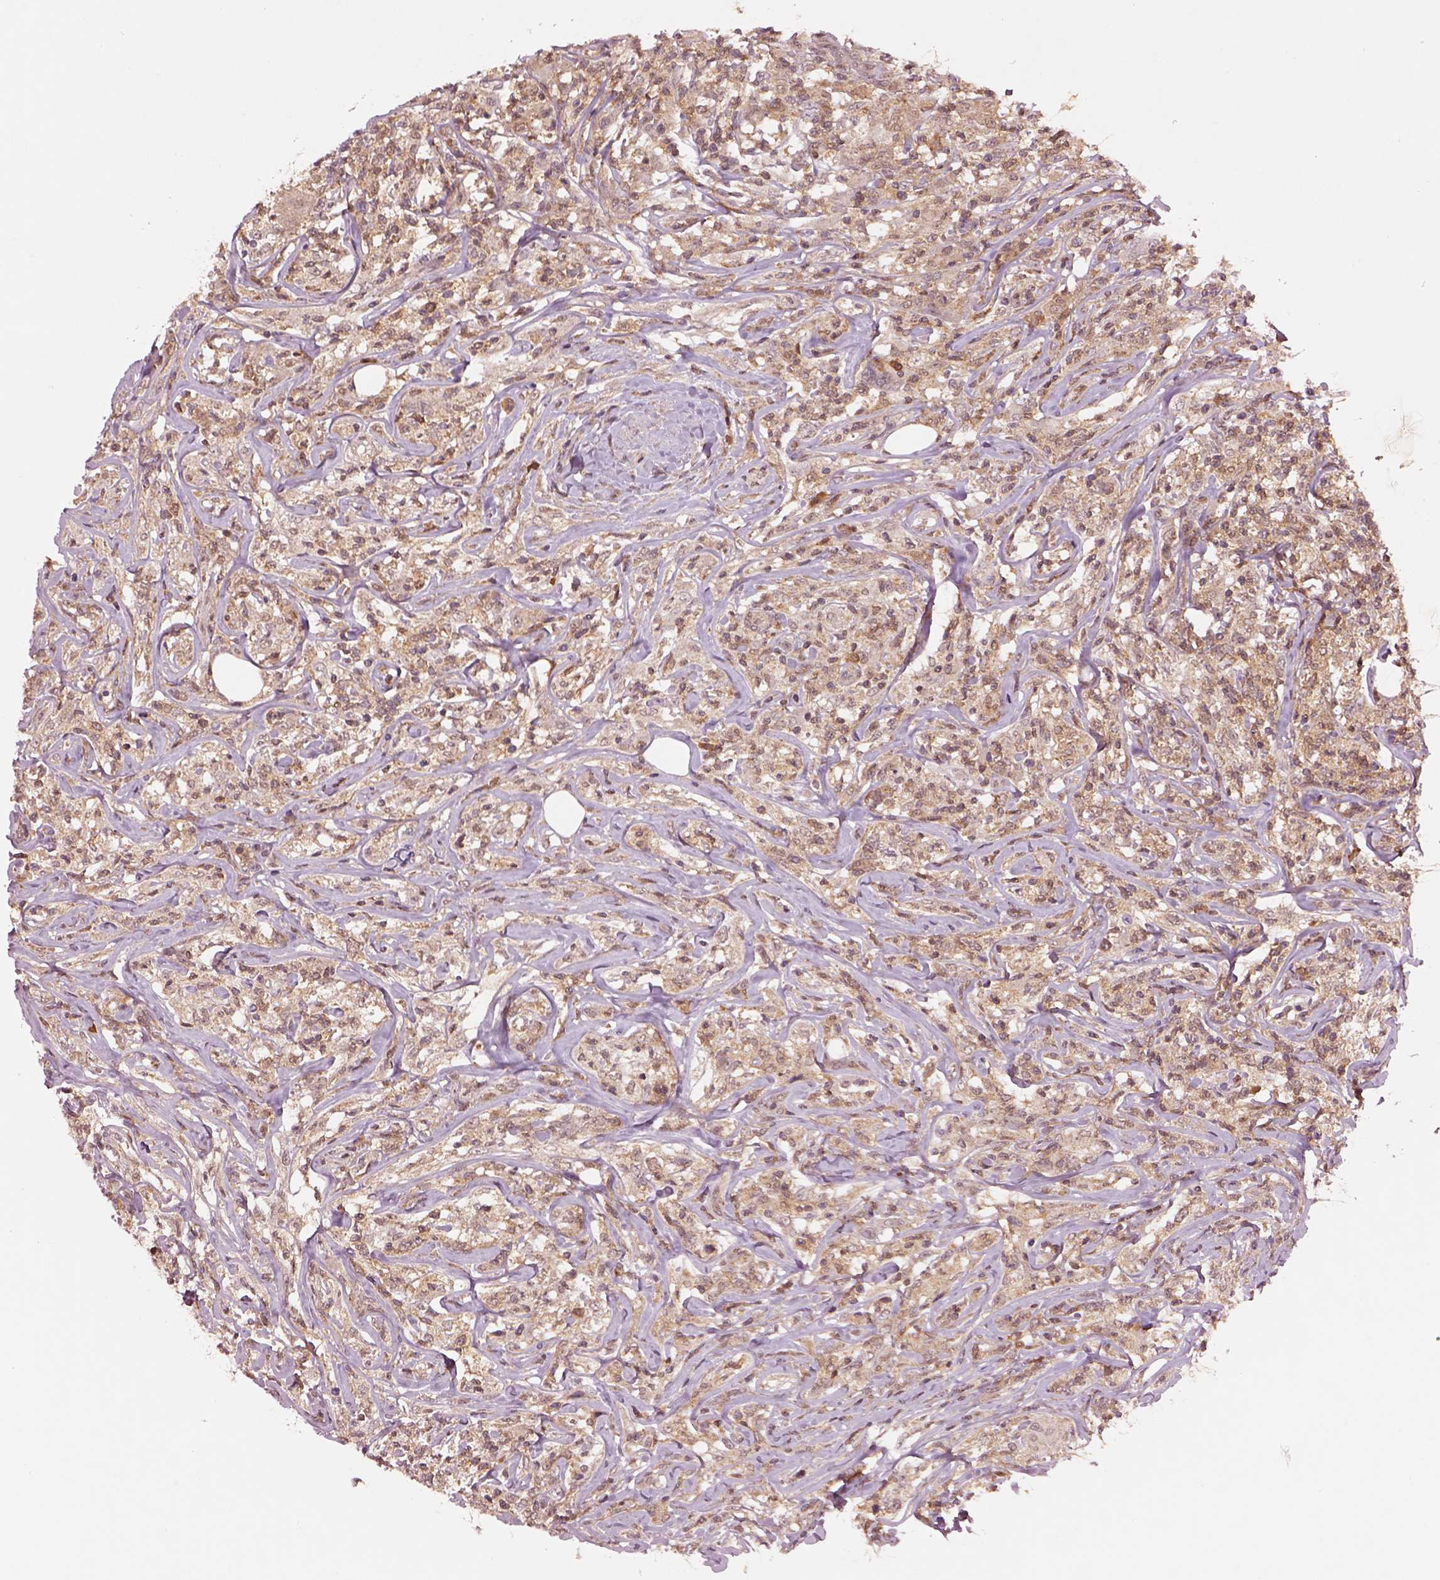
{"staining": {"intensity": "moderate", "quantity": ">75%", "location": "cytoplasmic/membranous"}, "tissue": "lymphoma", "cell_type": "Tumor cells", "image_type": "cancer", "snomed": [{"axis": "morphology", "description": "Malignant lymphoma, non-Hodgkin's type, High grade"}, {"axis": "topography", "description": "Lymph node"}], "caption": "Lymphoma tissue shows moderate cytoplasmic/membranous staining in approximately >75% of tumor cells, visualized by immunohistochemistry.", "gene": "MDP1", "patient": {"sex": "female", "age": 84}}